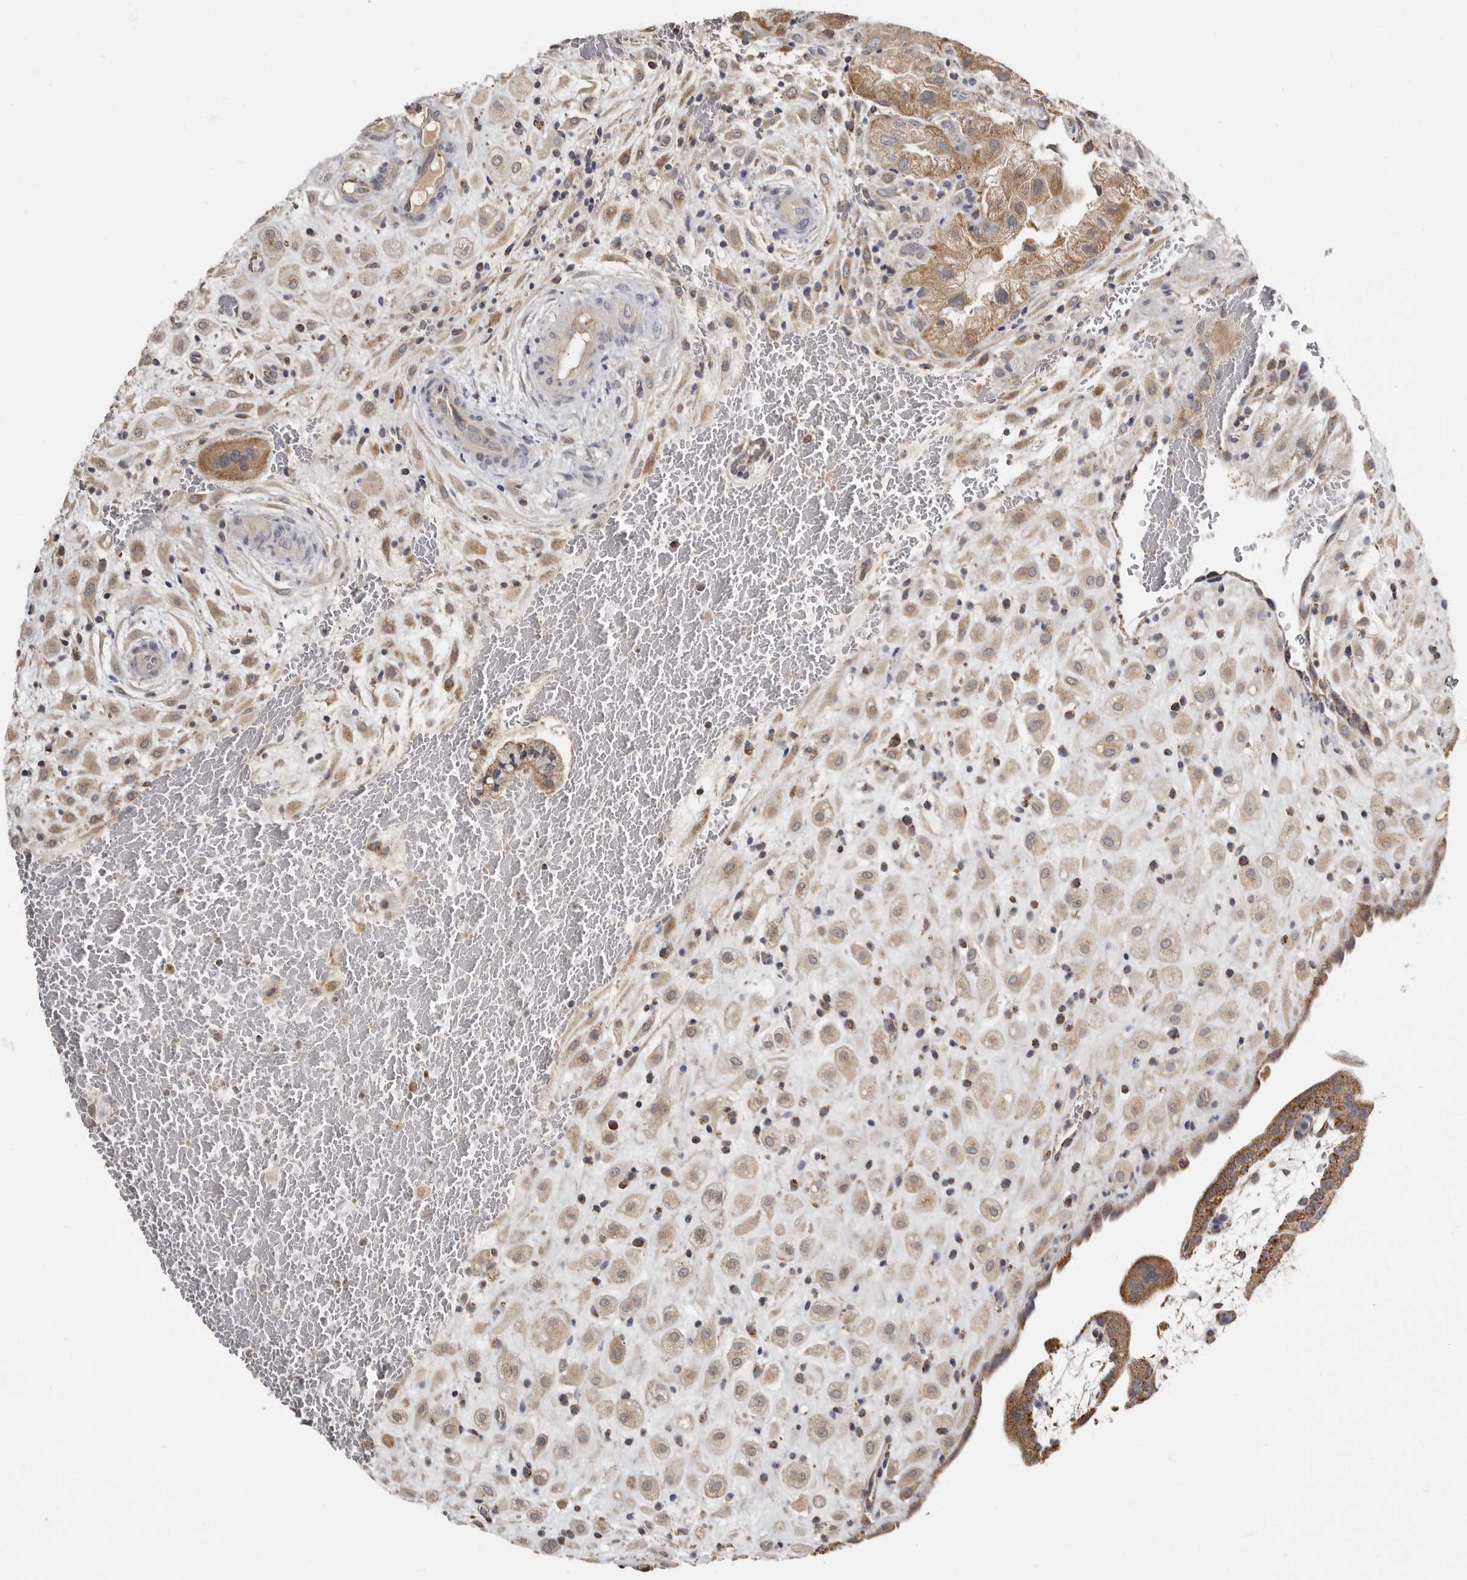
{"staining": {"intensity": "moderate", "quantity": ">75%", "location": "cytoplasmic/membranous"}, "tissue": "placenta", "cell_type": "Decidual cells", "image_type": "normal", "snomed": [{"axis": "morphology", "description": "Normal tissue, NOS"}, {"axis": "topography", "description": "Placenta"}], "caption": "Protein expression by immunohistochemistry (IHC) exhibits moderate cytoplasmic/membranous expression in about >75% of decidual cells in benign placenta.", "gene": "KIF26B", "patient": {"sex": "female", "age": 35}}